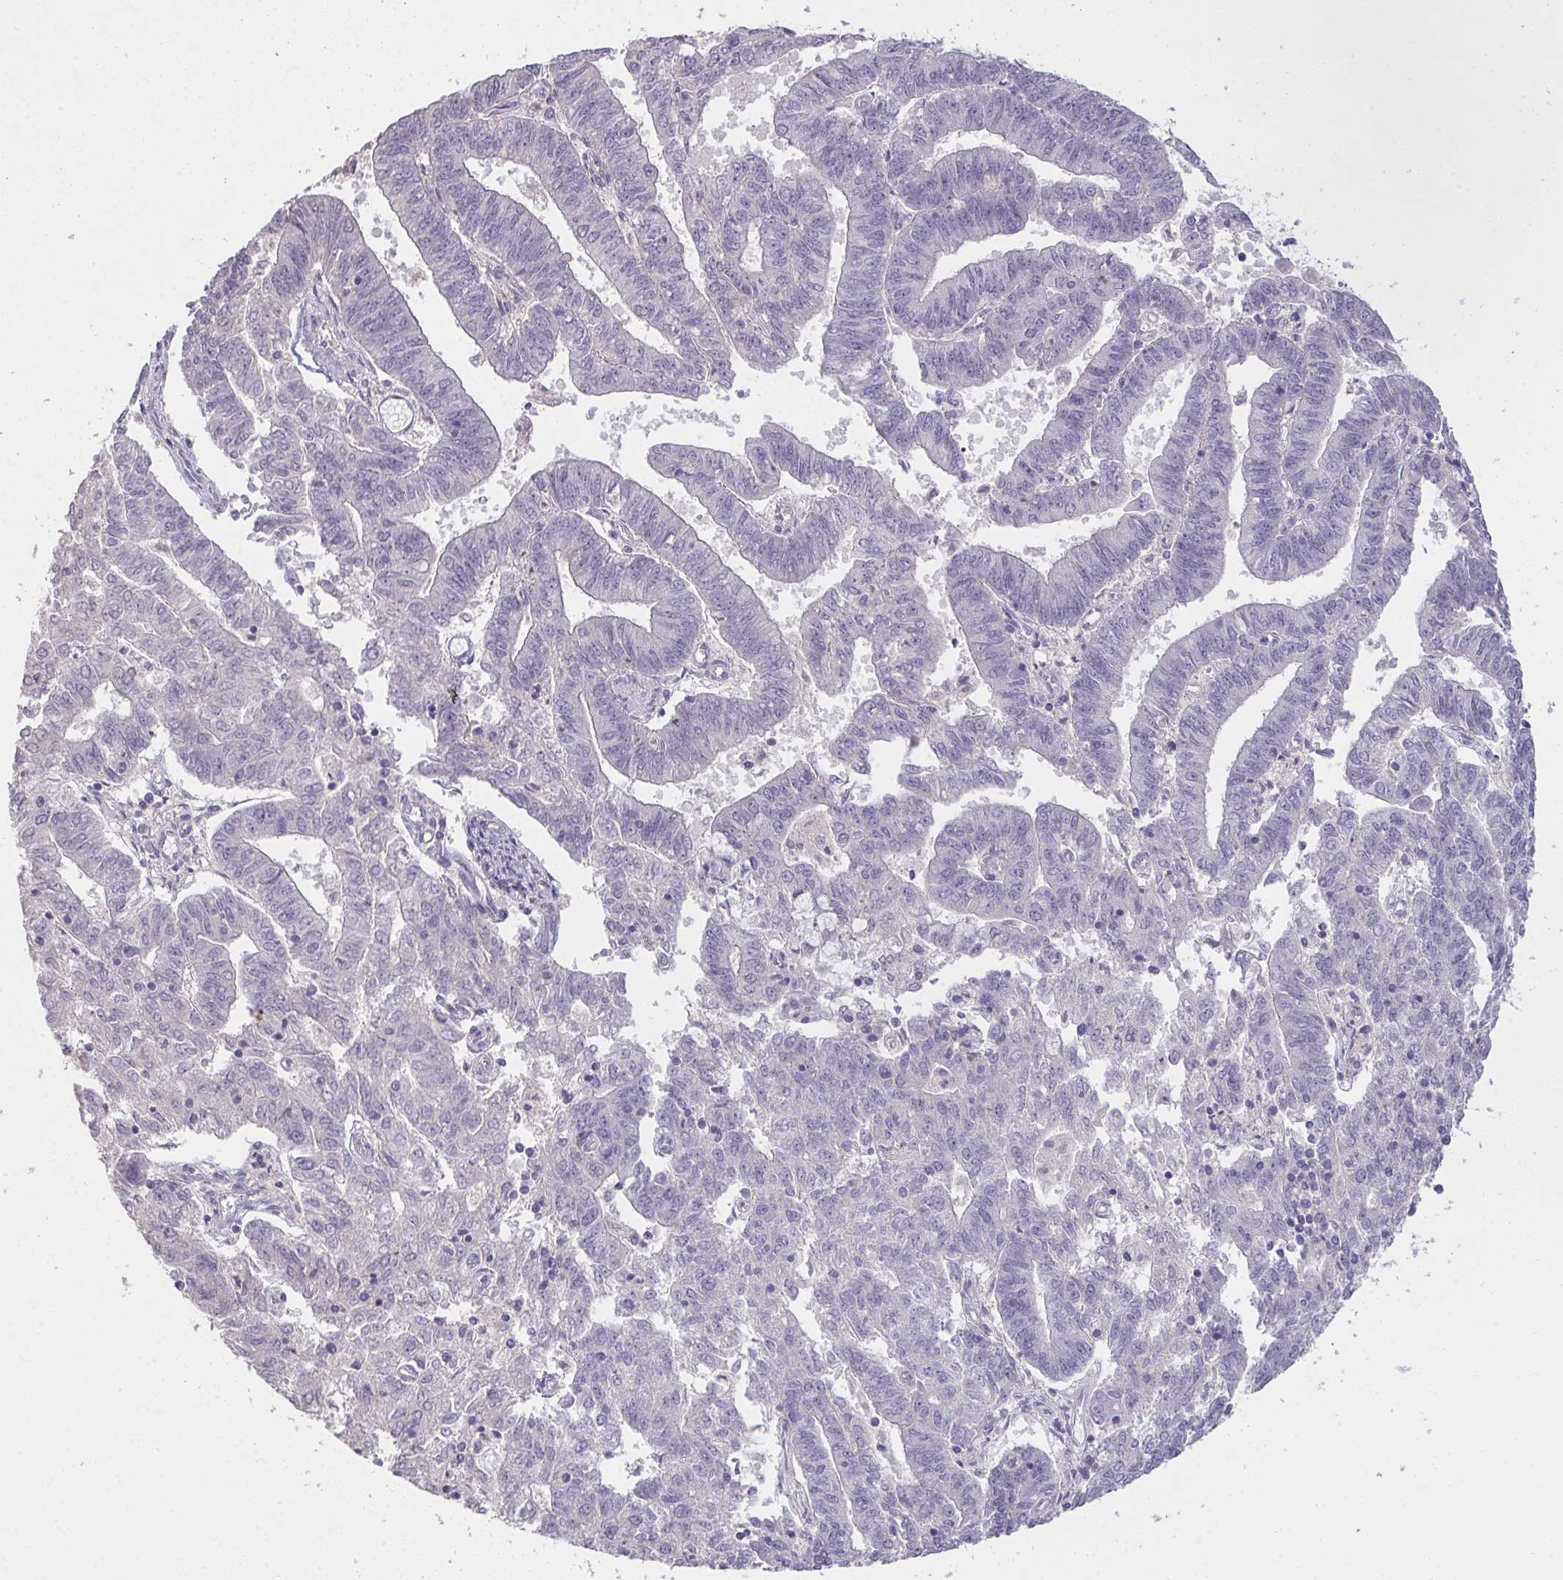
{"staining": {"intensity": "negative", "quantity": "none", "location": "none"}, "tissue": "endometrial cancer", "cell_type": "Tumor cells", "image_type": "cancer", "snomed": [{"axis": "morphology", "description": "Adenocarcinoma, NOS"}, {"axis": "topography", "description": "Endometrium"}], "caption": "Immunohistochemical staining of human adenocarcinoma (endometrial) exhibits no significant staining in tumor cells.", "gene": "TMEM219", "patient": {"sex": "female", "age": 82}}